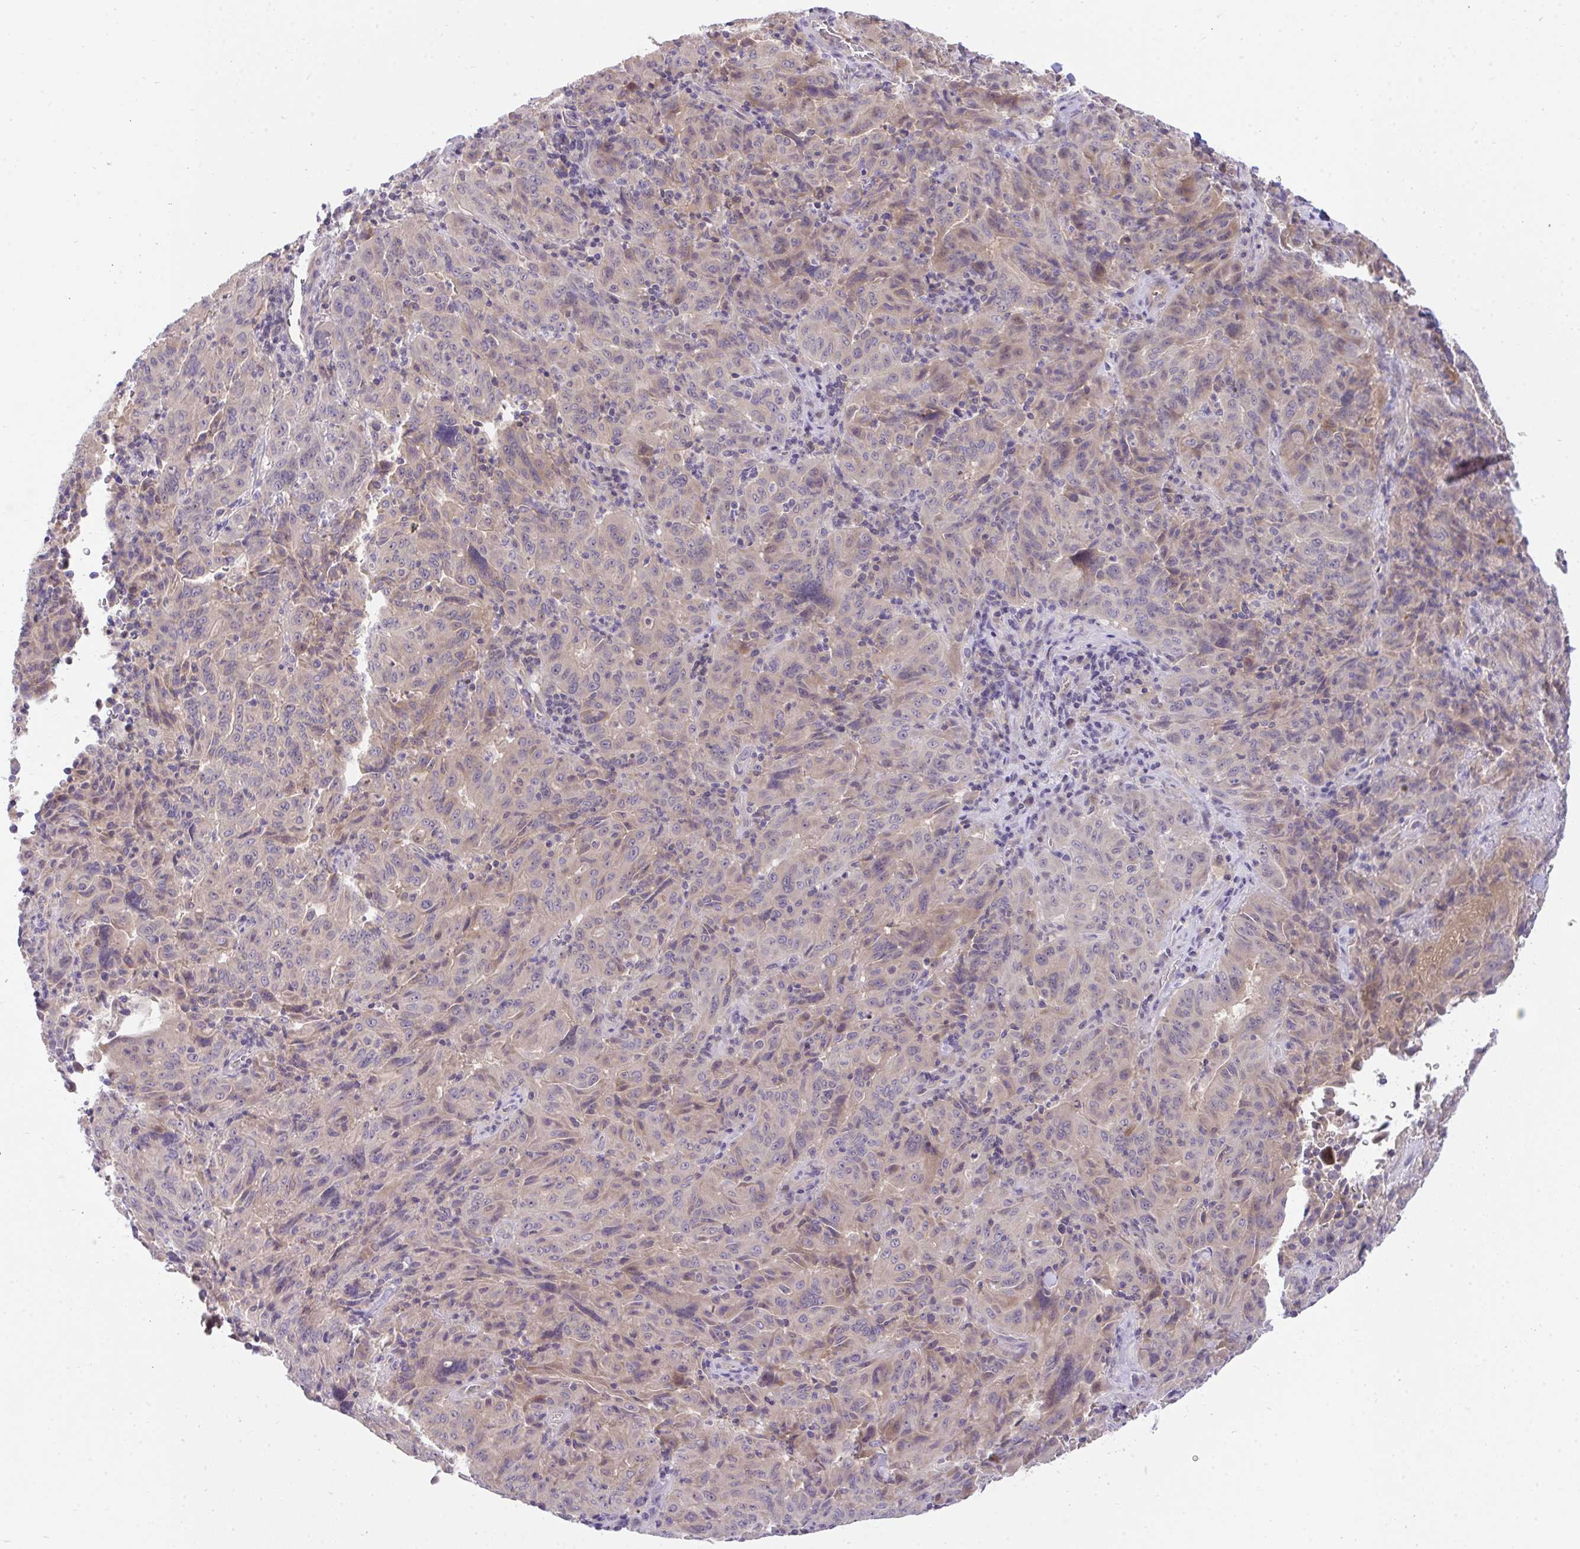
{"staining": {"intensity": "weak", "quantity": "<25%", "location": "cytoplasmic/membranous"}, "tissue": "pancreatic cancer", "cell_type": "Tumor cells", "image_type": "cancer", "snomed": [{"axis": "morphology", "description": "Adenocarcinoma, NOS"}, {"axis": "topography", "description": "Pancreas"}], "caption": "A photomicrograph of human adenocarcinoma (pancreatic) is negative for staining in tumor cells.", "gene": "C19orf54", "patient": {"sex": "male", "age": 63}}